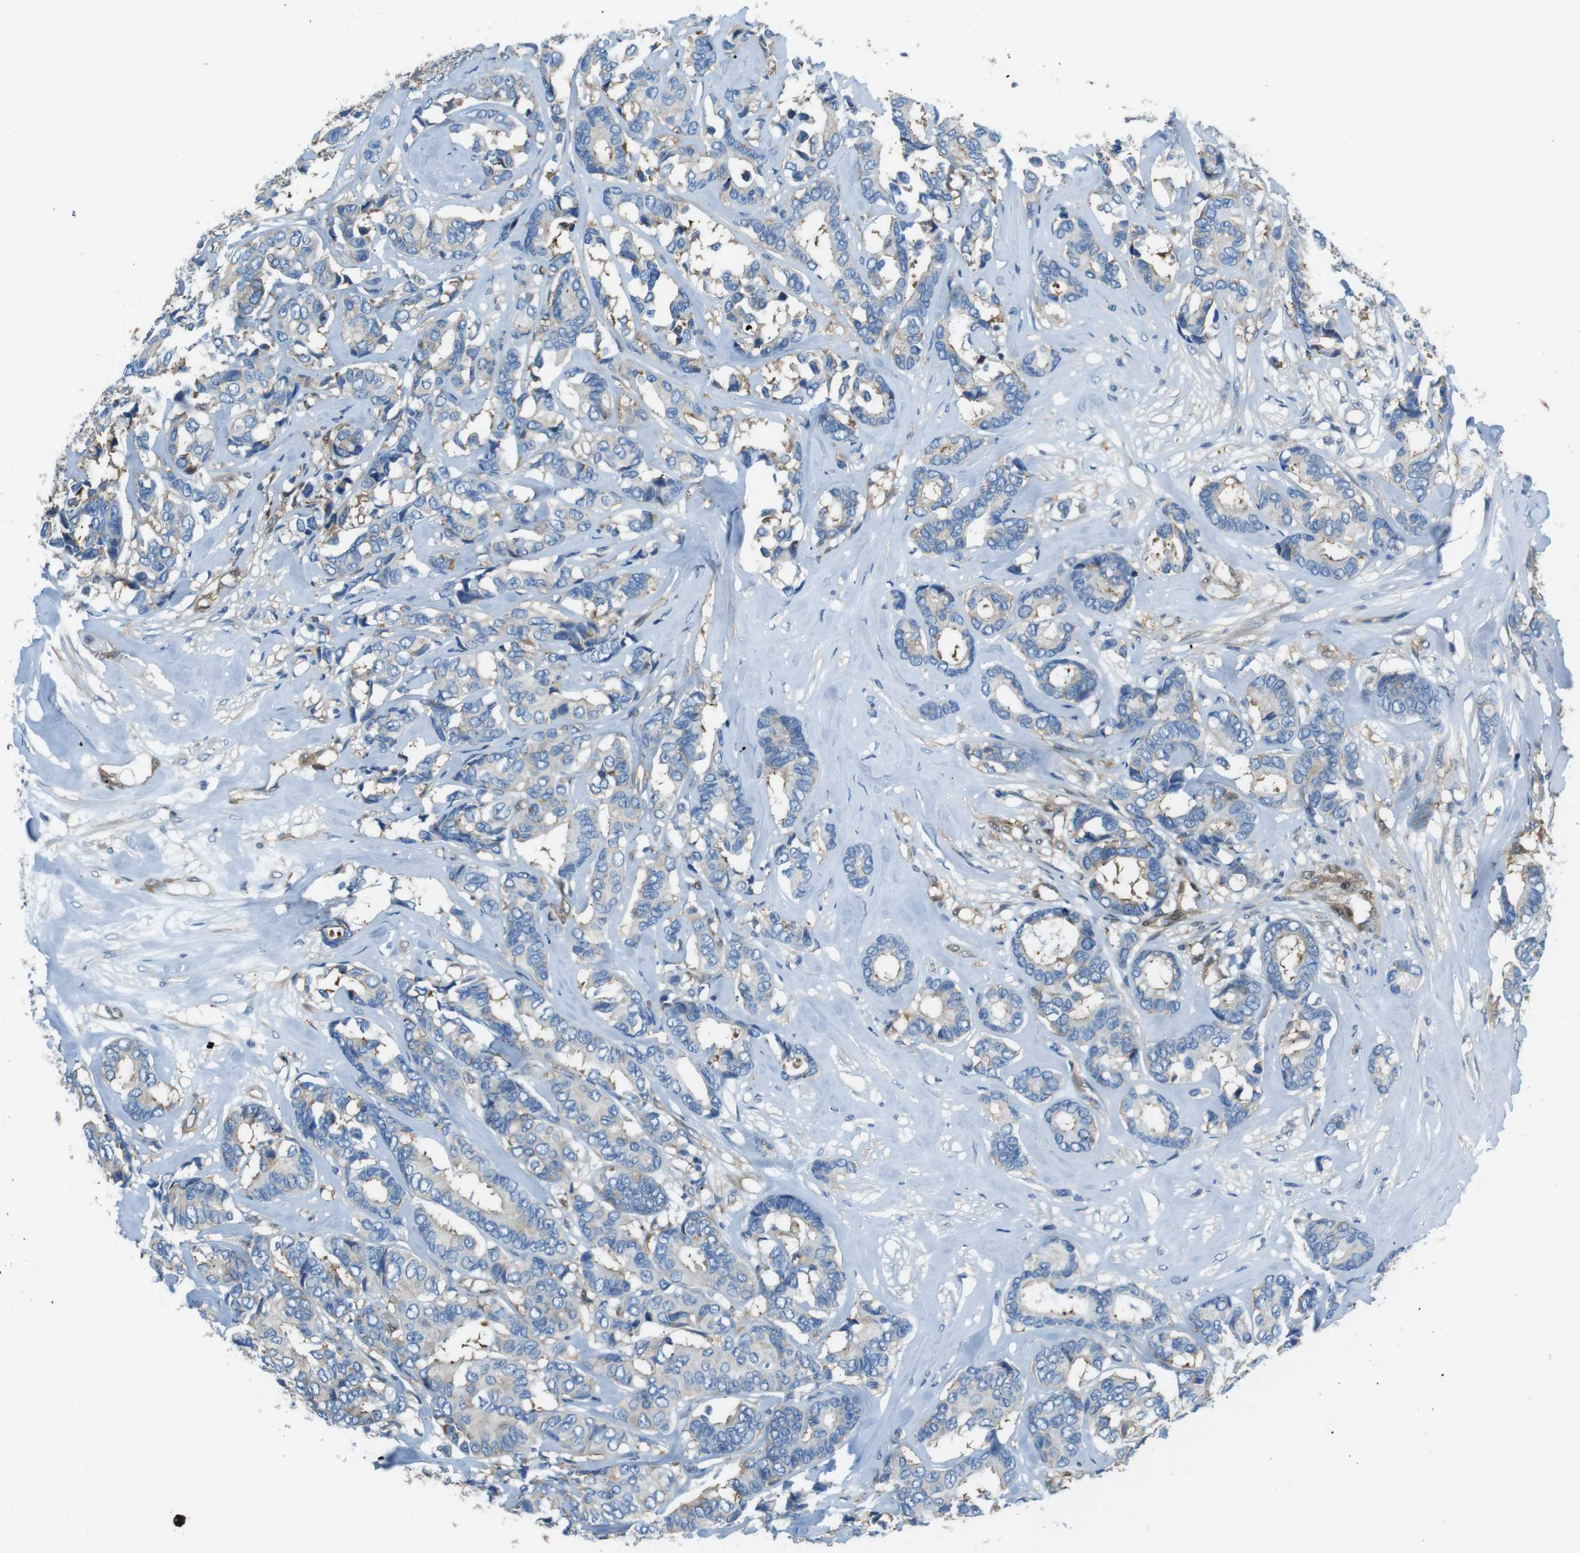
{"staining": {"intensity": "weak", "quantity": "<25%", "location": "cytoplasmic/membranous"}, "tissue": "breast cancer", "cell_type": "Tumor cells", "image_type": "cancer", "snomed": [{"axis": "morphology", "description": "Duct carcinoma"}, {"axis": "topography", "description": "Breast"}], "caption": "An IHC micrograph of breast cancer (intraductal carcinoma) is shown. There is no staining in tumor cells of breast cancer (intraductal carcinoma).", "gene": "TES", "patient": {"sex": "female", "age": 87}}